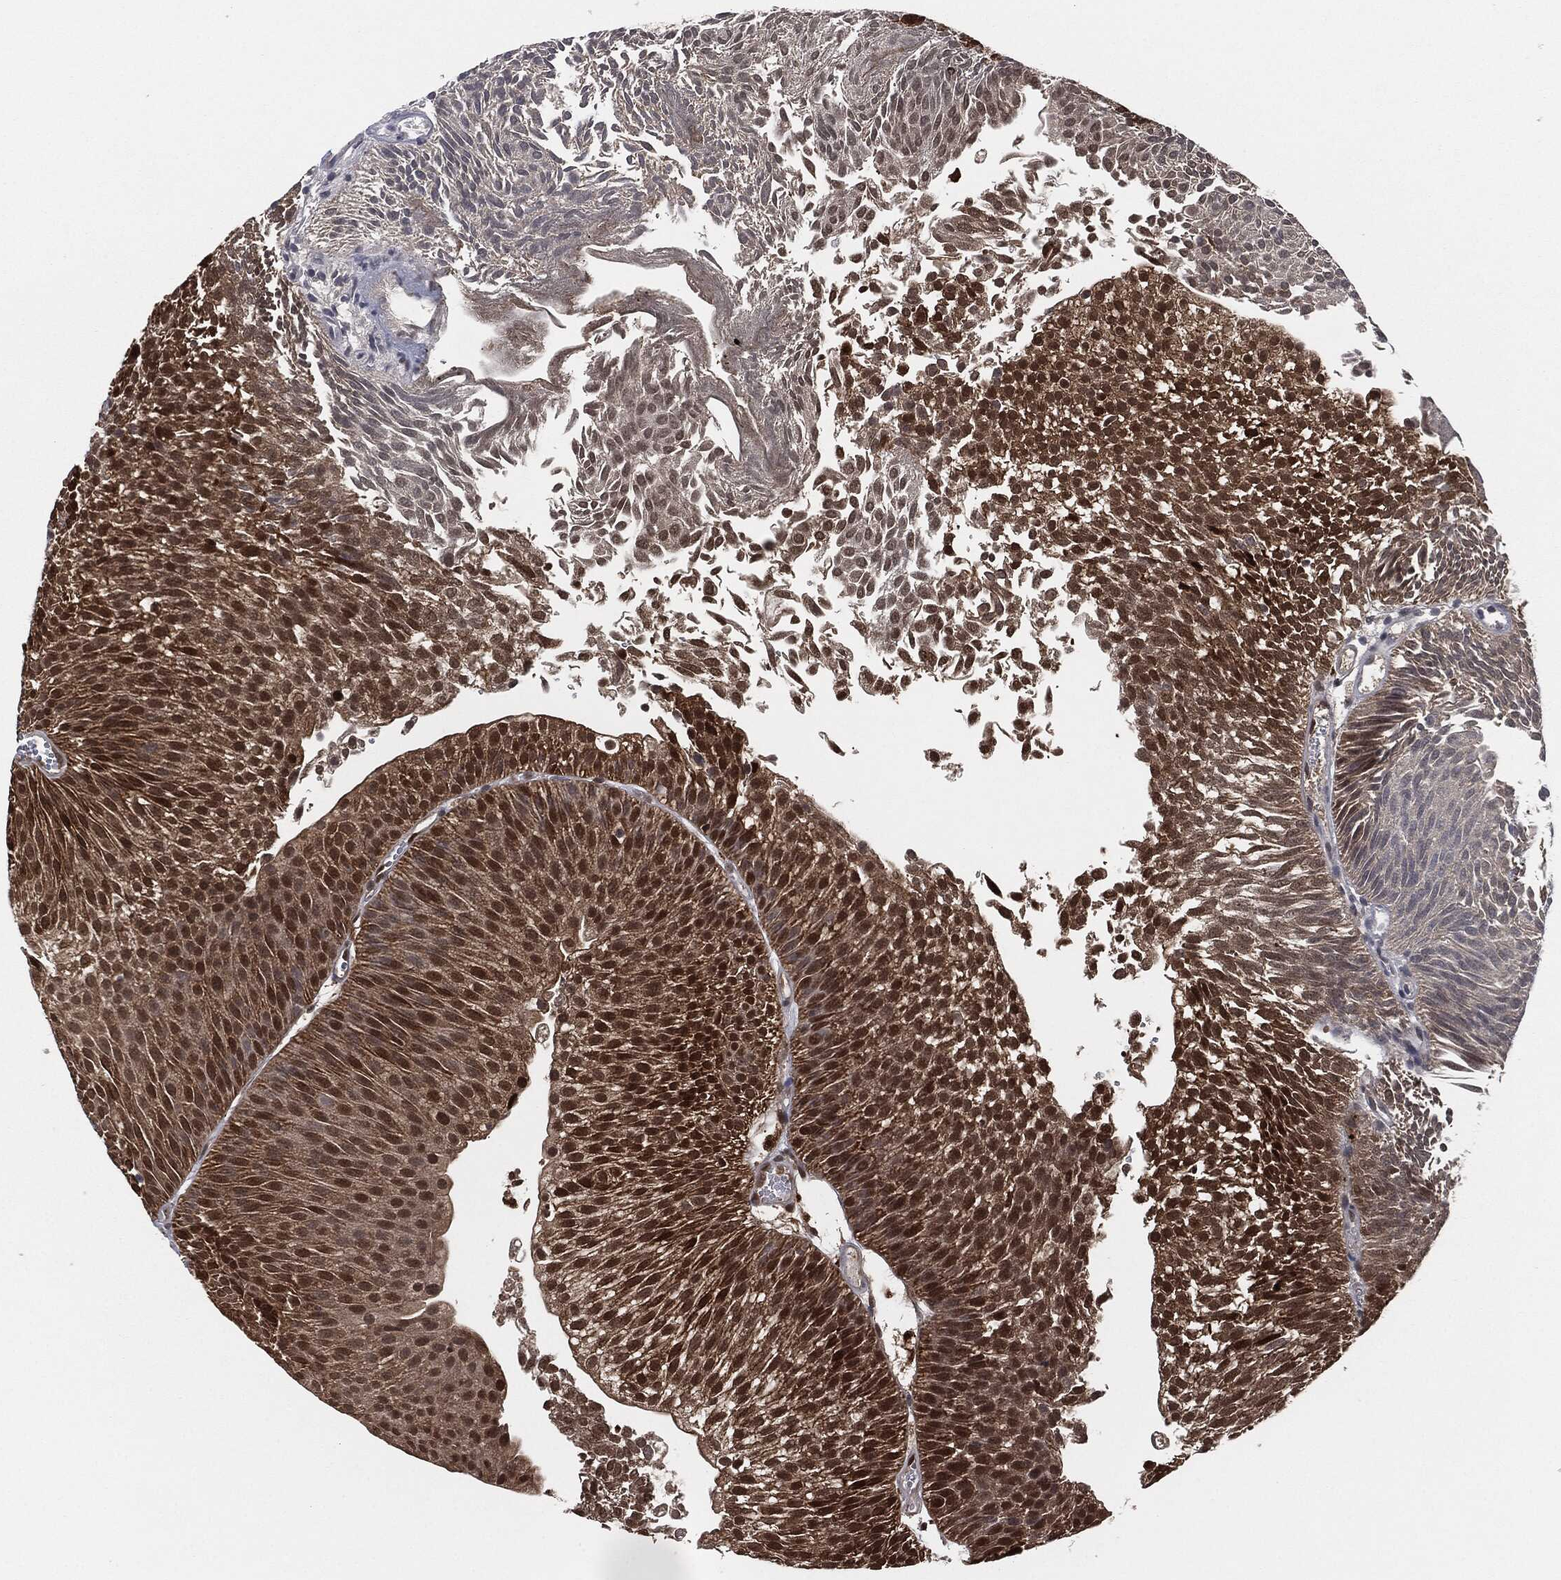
{"staining": {"intensity": "moderate", "quantity": ">75%", "location": "cytoplasmic/membranous,nuclear"}, "tissue": "urothelial cancer", "cell_type": "Tumor cells", "image_type": "cancer", "snomed": [{"axis": "morphology", "description": "Urothelial carcinoma, Low grade"}, {"axis": "topography", "description": "Urinary bladder"}], "caption": "This is an image of immunohistochemistry (IHC) staining of low-grade urothelial carcinoma, which shows moderate expression in the cytoplasmic/membranous and nuclear of tumor cells.", "gene": "CAPRIN2", "patient": {"sex": "male", "age": 65}}